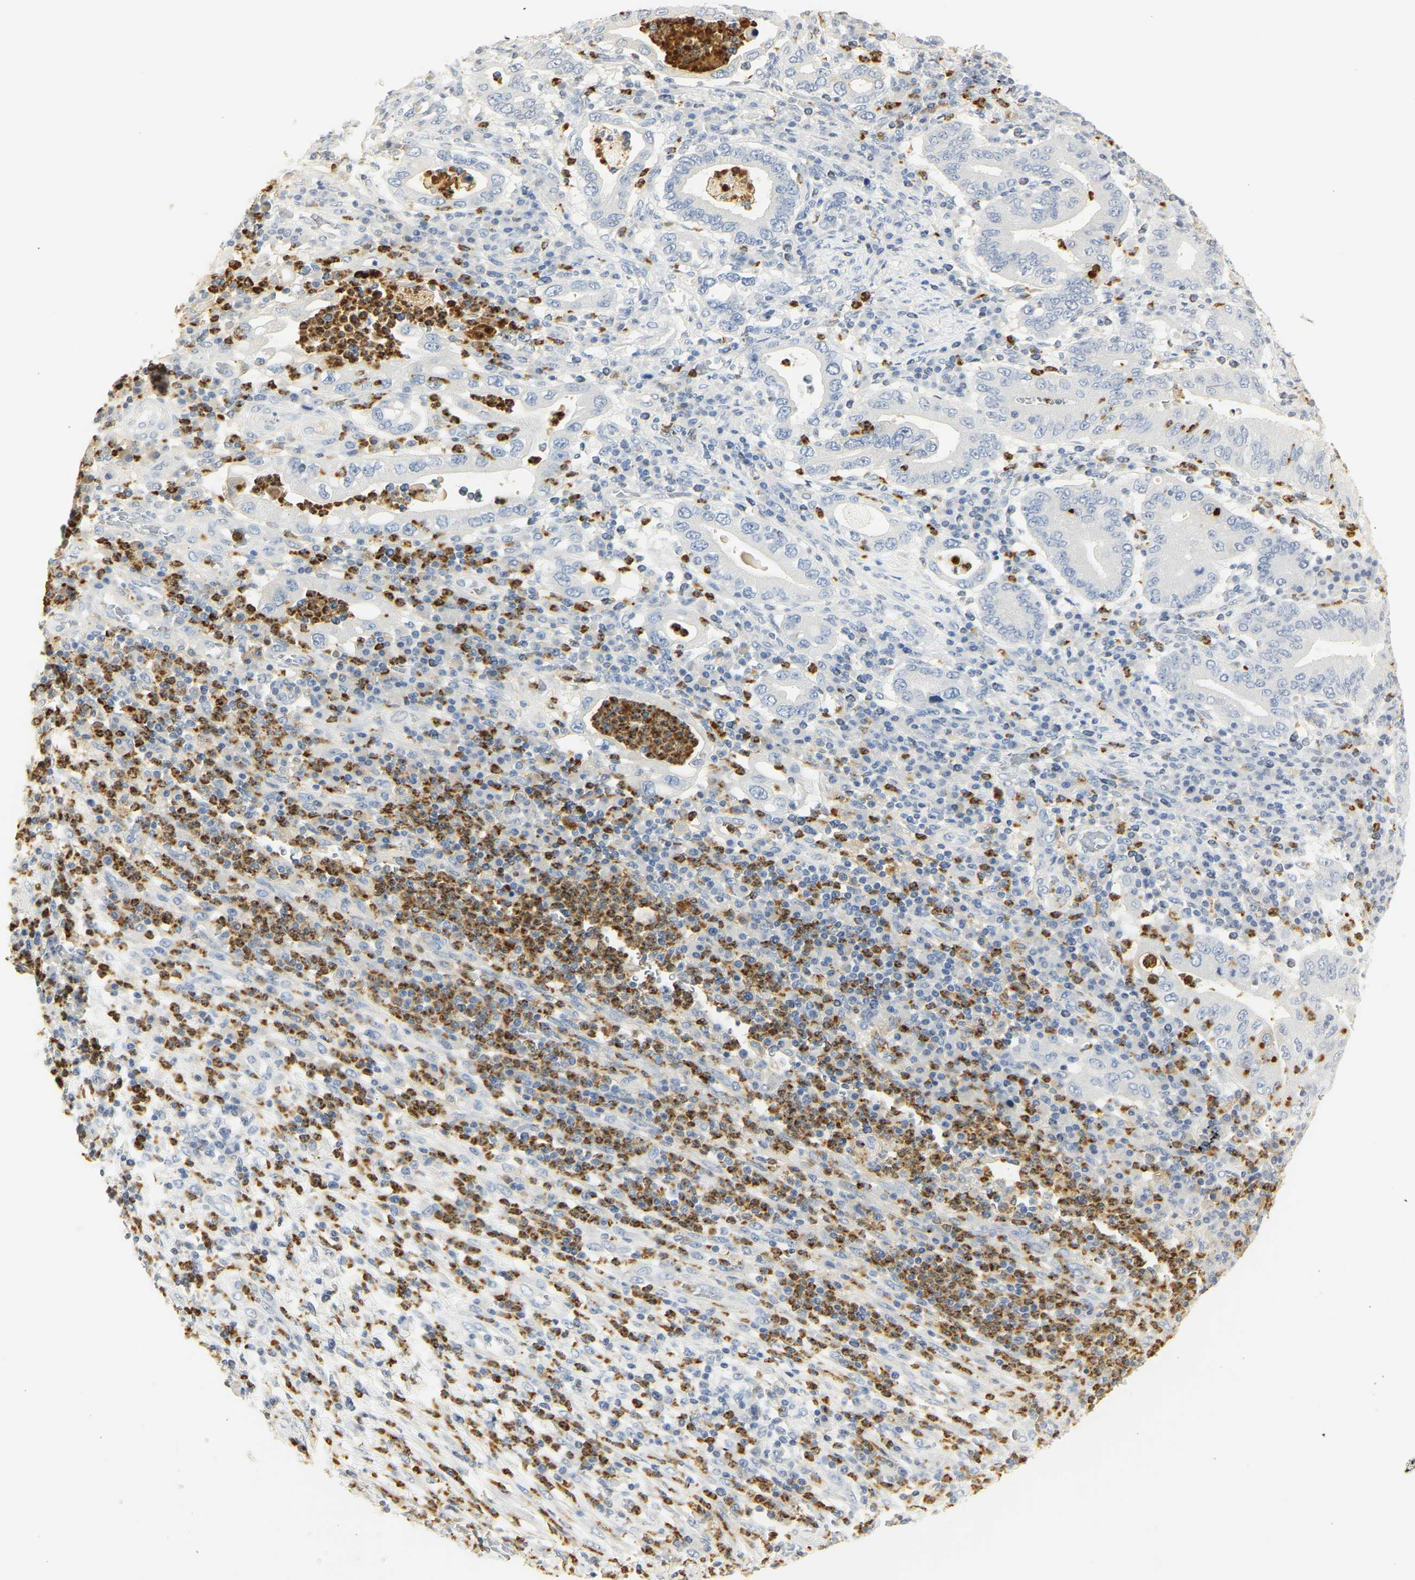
{"staining": {"intensity": "negative", "quantity": "none", "location": "none"}, "tissue": "stomach cancer", "cell_type": "Tumor cells", "image_type": "cancer", "snomed": [{"axis": "morphology", "description": "Normal tissue, NOS"}, {"axis": "morphology", "description": "Adenocarcinoma, NOS"}, {"axis": "topography", "description": "Esophagus"}, {"axis": "topography", "description": "Stomach, upper"}, {"axis": "topography", "description": "Peripheral nerve tissue"}], "caption": "Photomicrograph shows no protein expression in tumor cells of stomach cancer tissue.", "gene": "MPO", "patient": {"sex": "male", "age": 62}}